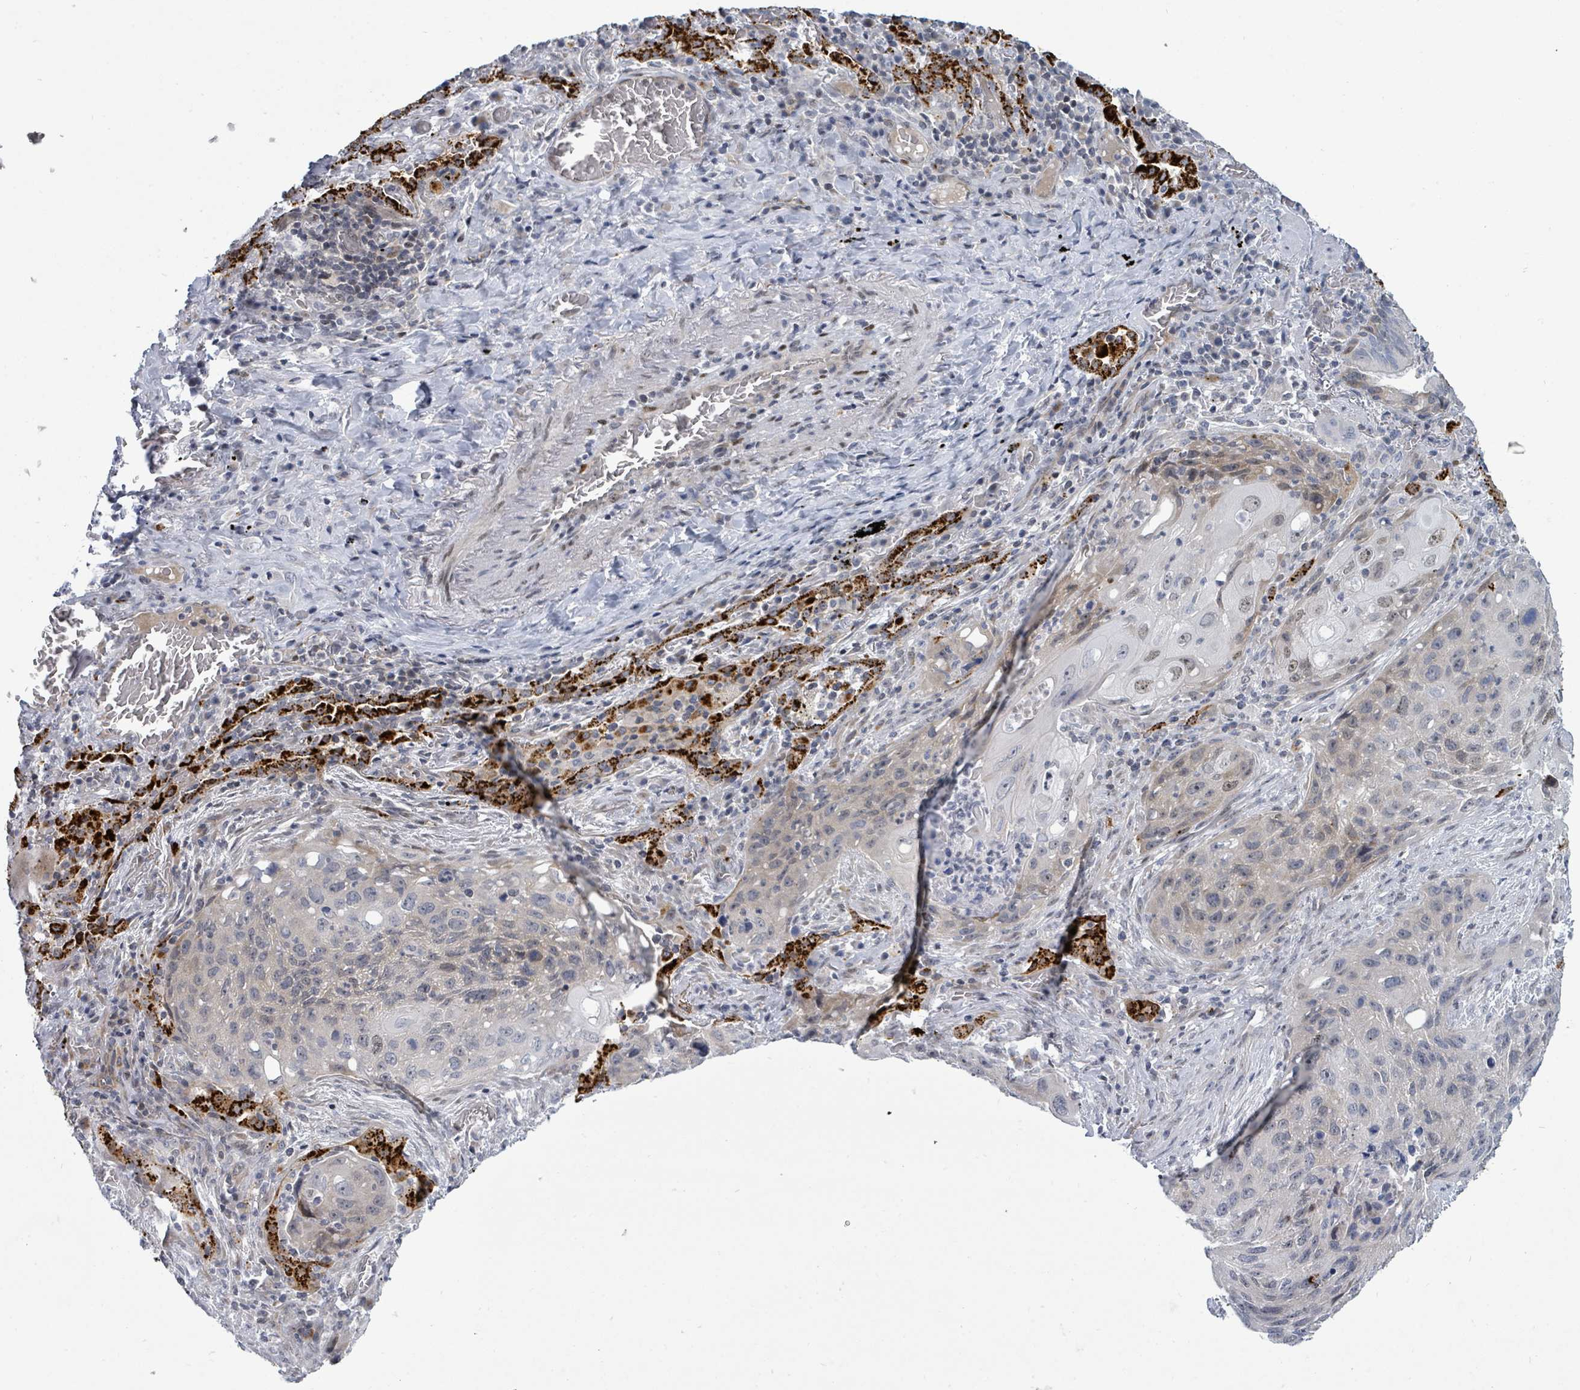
{"staining": {"intensity": "negative", "quantity": "none", "location": "none"}, "tissue": "lung cancer", "cell_type": "Tumor cells", "image_type": "cancer", "snomed": [{"axis": "morphology", "description": "Squamous cell carcinoma, NOS"}, {"axis": "topography", "description": "Lung"}], "caption": "Squamous cell carcinoma (lung) was stained to show a protein in brown. There is no significant expression in tumor cells.", "gene": "SUMO4", "patient": {"sex": "female", "age": 63}}